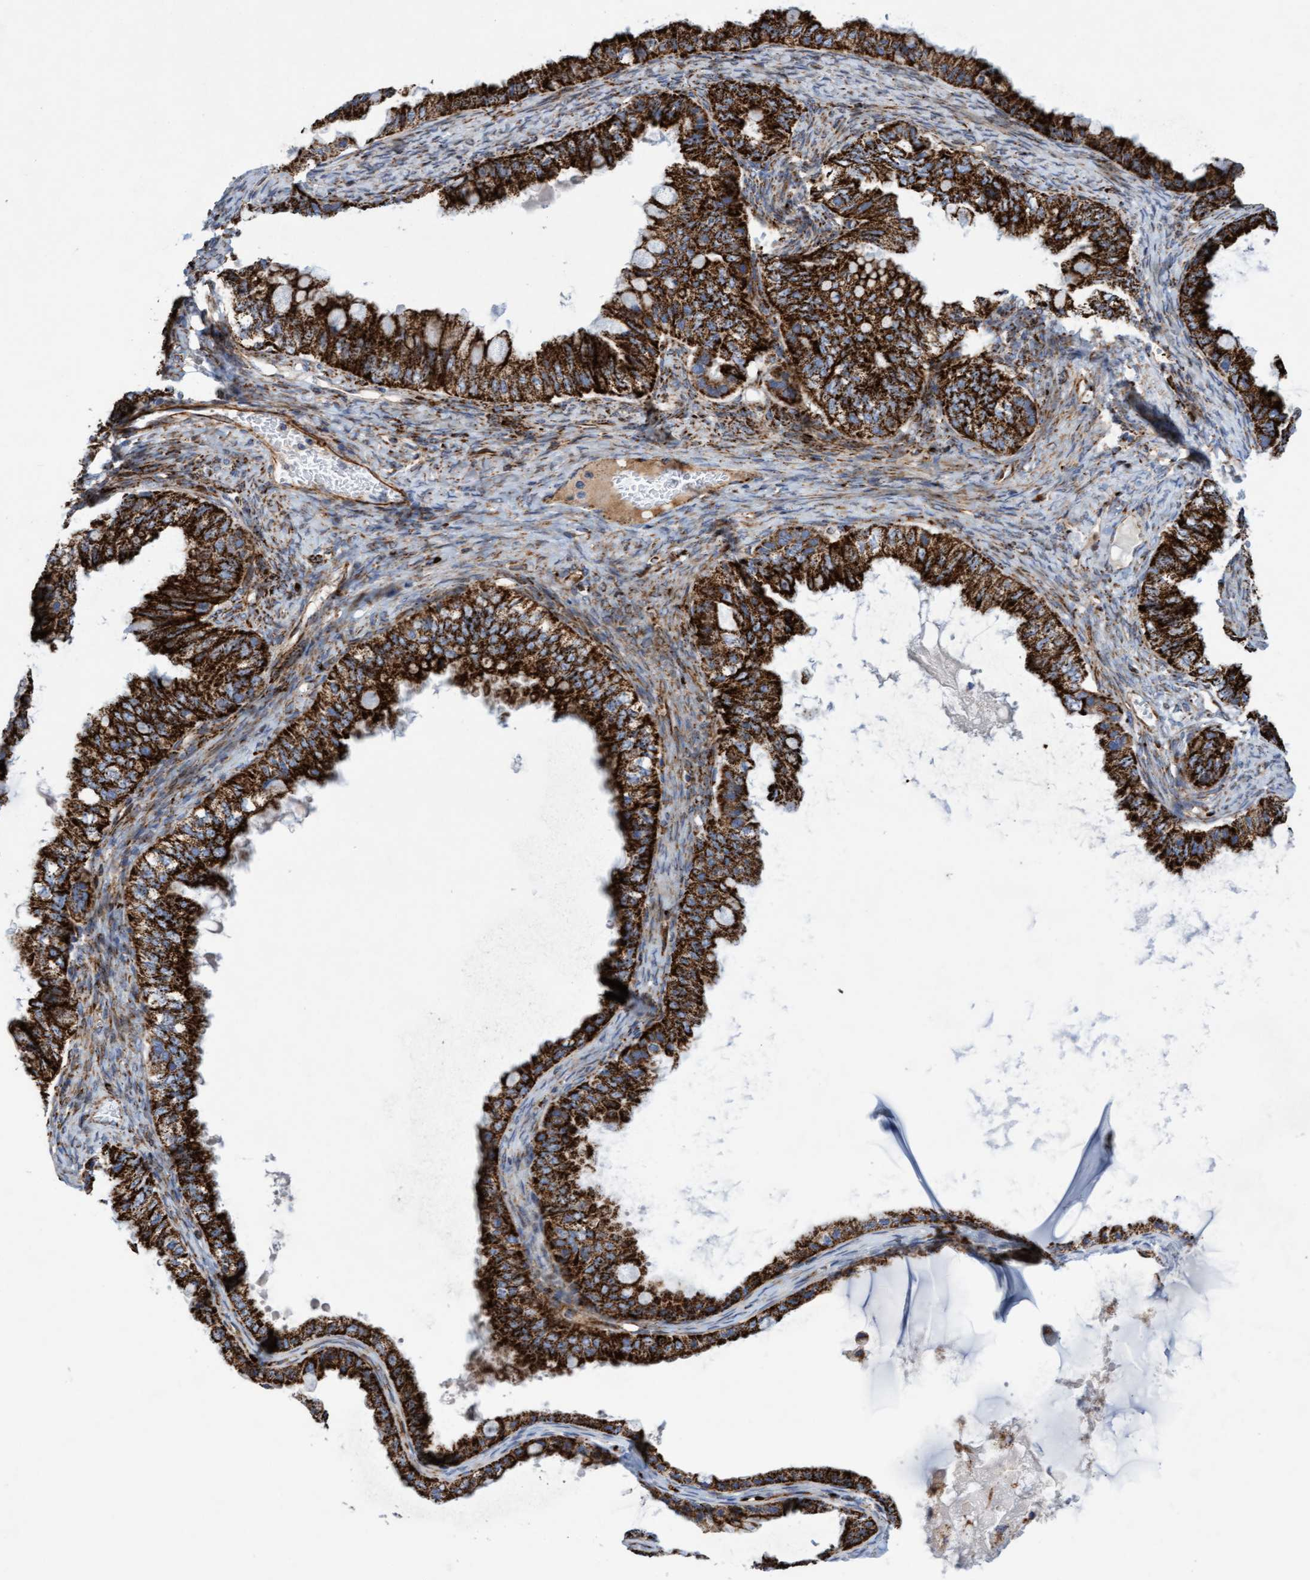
{"staining": {"intensity": "strong", "quantity": ">75%", "location": "cytoplasmic/membranous"}, "tissue": "ovarian cancer", "cell_type": "Tumor cells", "image_type": "cancer", "snomed": [{"axis": "morphology", "description": "Cystadenocarcinoma, mucinous, NOS"}, {"axis": "topography", "description": "Ovary"}], "caption": "IHC (DAB) staining of human ovarian cancer (mucinous cystadenocarcinoma) shows strong cytoplasmic/membranous protein staining in about >75% of tumor cells. (DAB IHC, brown staining for protein, blue staining for nuclei).", "gene": "GGTA1", "patient": {"sex": "female", "age": 80}}